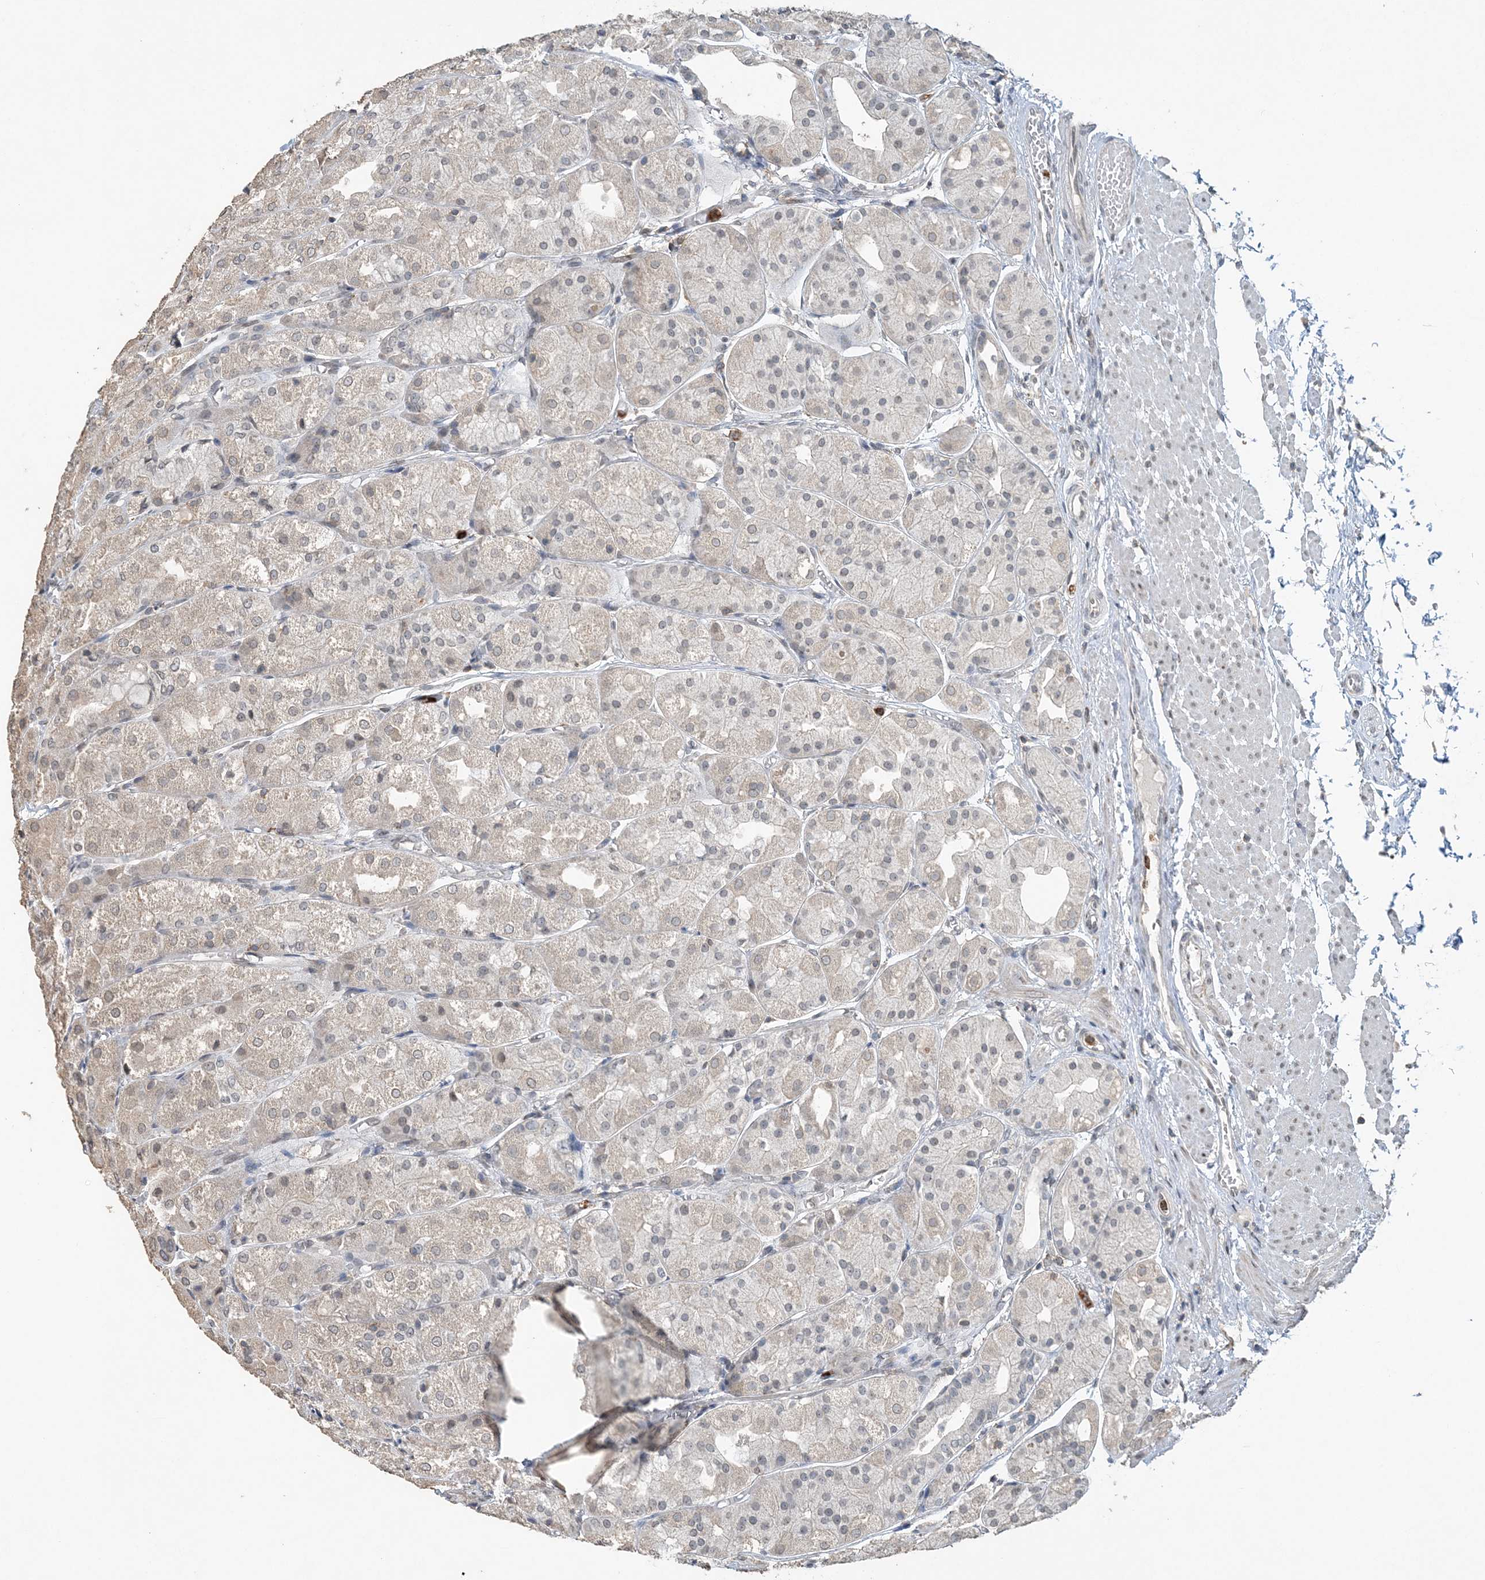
{"staining": {"intensity": "negative", "quantity": "none", "location": "none"}, "tissue": "stomach", "cell_type": "Glandular cells", "image_type": "normal", "snomed": [{"axis": "morphology", "description": "Normal tissue, NOS"}, {"axis": "topography", "description": "Stomach, upper"}], "caption": "This is a histopathology image of immunohistochemistry staining of normal stomach, which shows no positivity in glandular cells.", "gene": "FAM110A", "patient": {"sex": "male", "age": 72}}